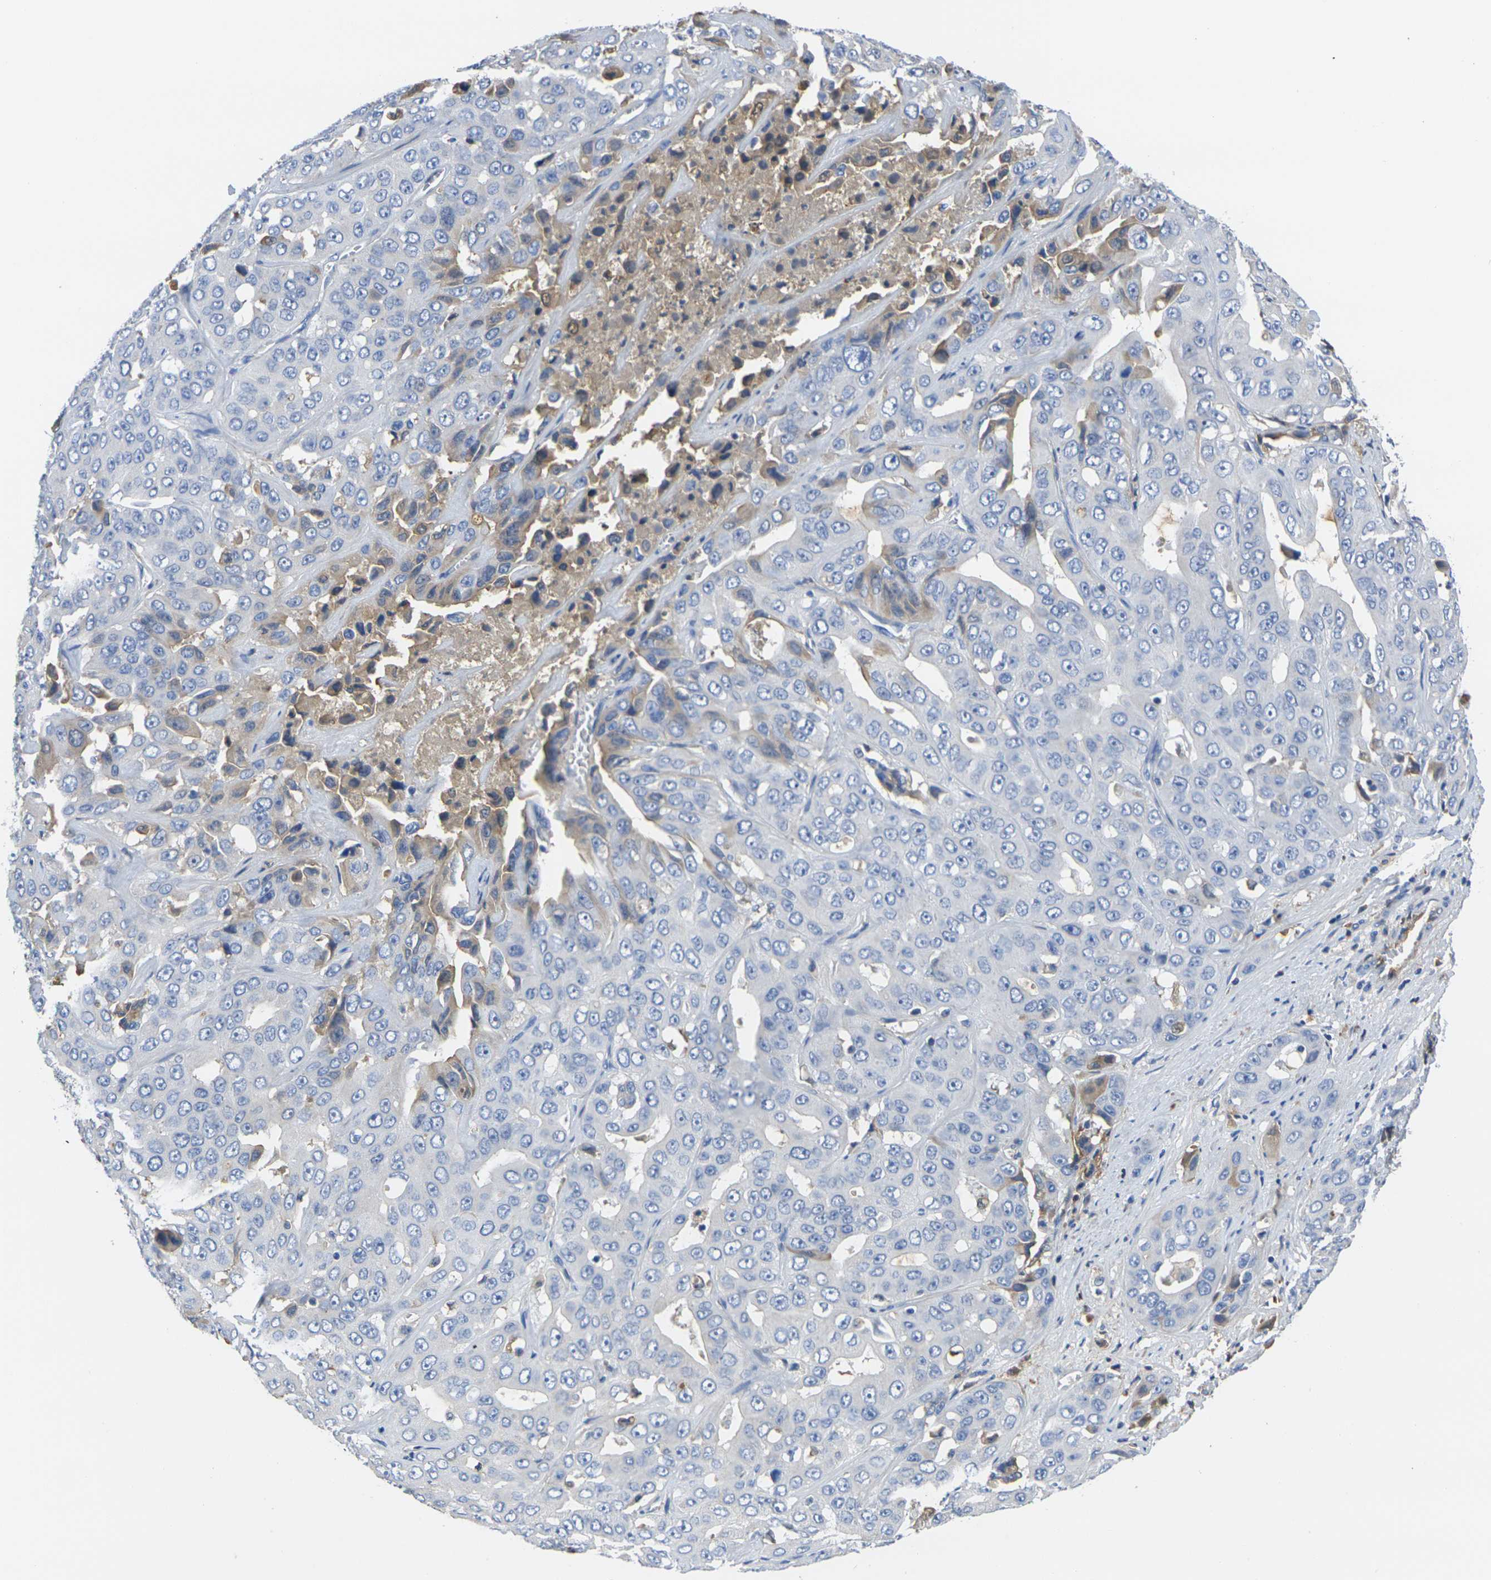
{"staining": {"intensity": "negative", "quantity": "none", "location": "none"}, "tissue": "liver cancer", "cell_type": "Tumor cells", "image_type": "cancer", "snomed": [{"axis": "morphology", "description": "Cholangiocarcinoma"}, {"axis": "topography", "description": "Liver"}], "caption": "Immunohistochemistry of human cholangiocarcinoma (liver) reveals no positivity in tumor cells.", "gene": "GREM2", "patient": {"sex": "female", "age": 52}}